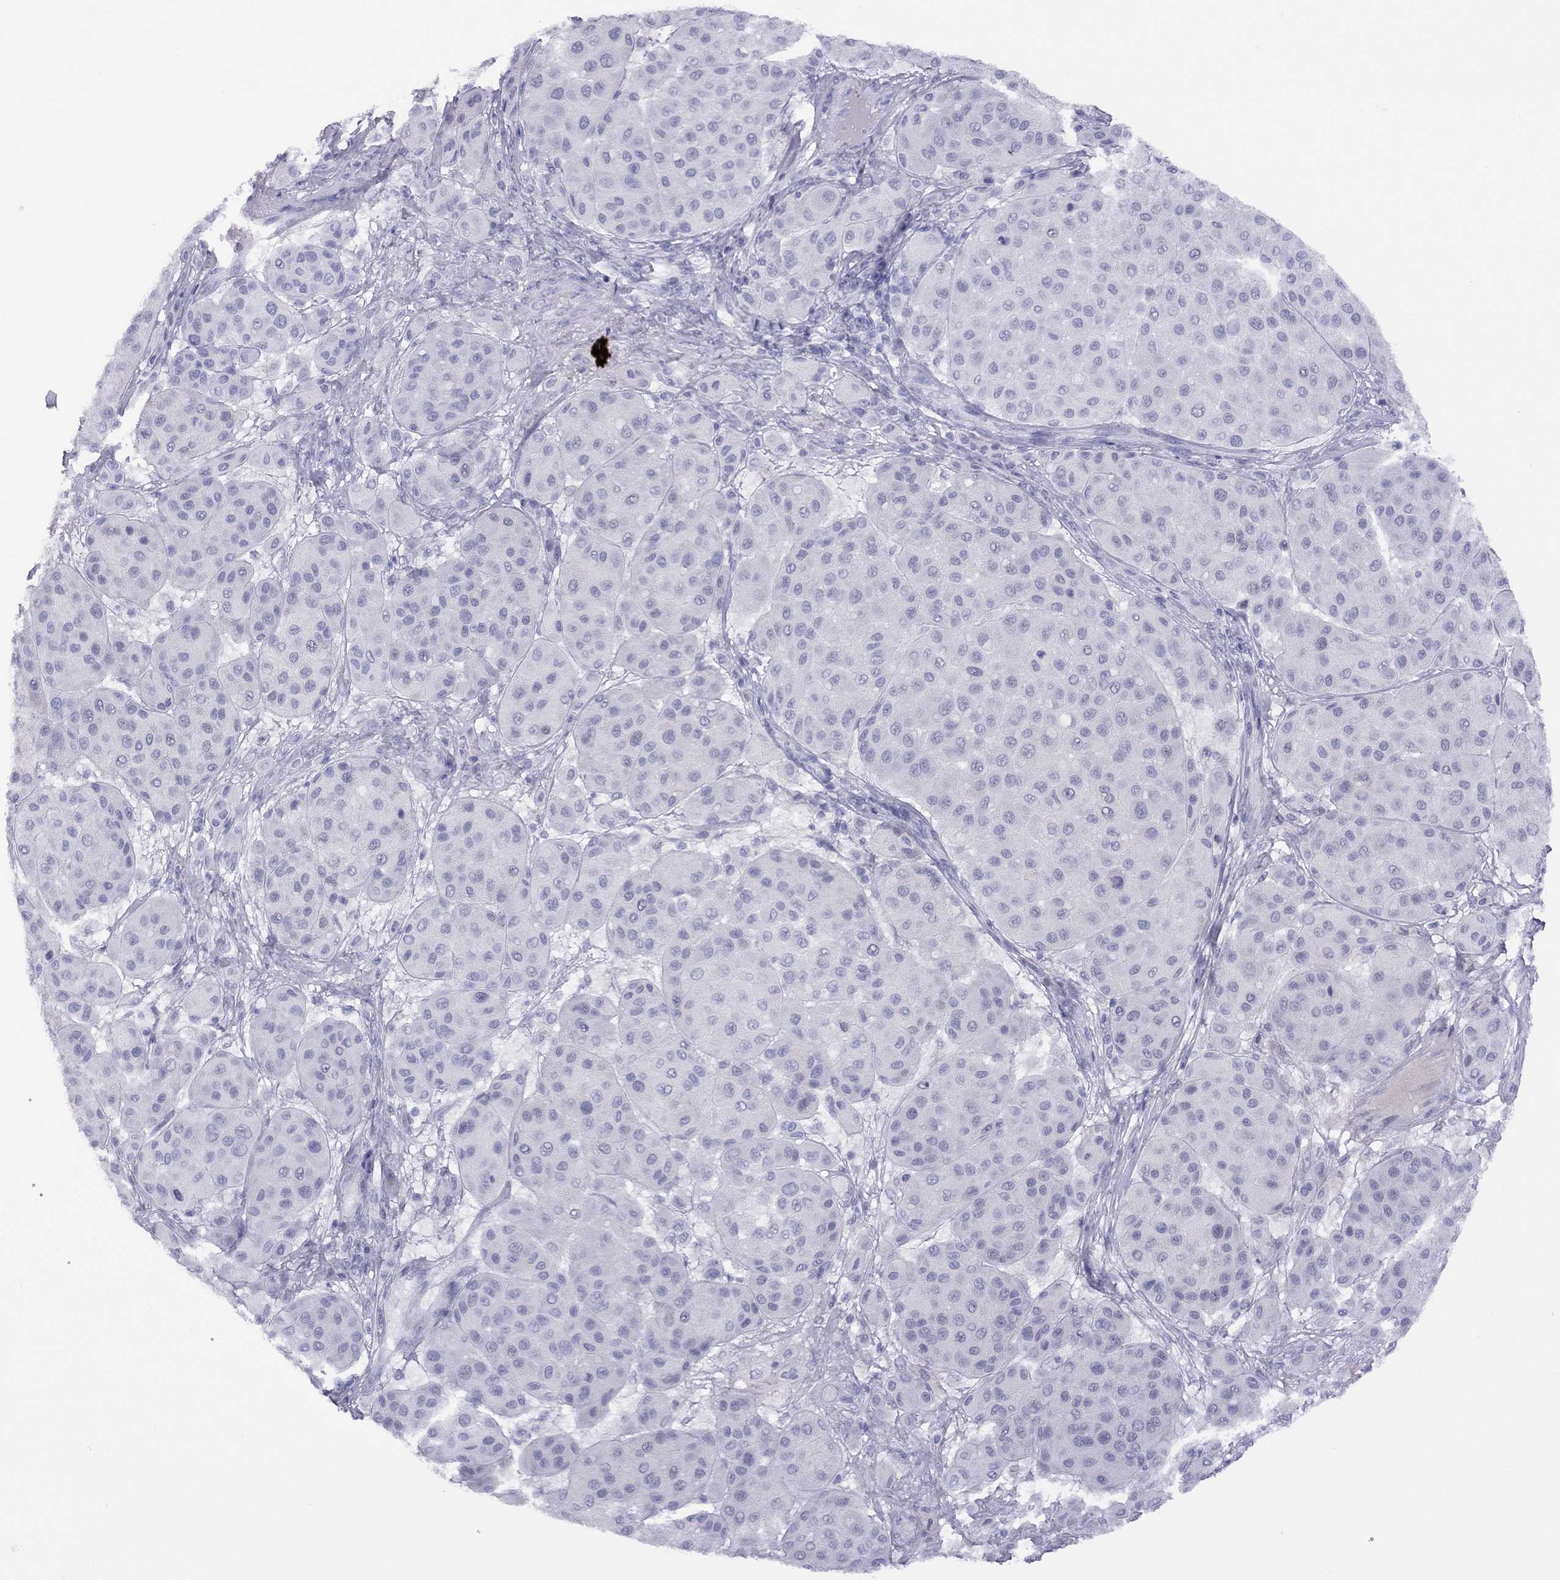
{"staining": {"intensity": "negative", "quantity": "none", "location": "none"}, "tissue": "melanoma", "cell_type": "Tumor cells", "image_type": "cancer", "snomed": [{"axis": "morphology", "description": "Malignant melanoma, Metastatic site"}, {"axis": "topography", "description": "Smooth muscle"}], "caption": "Malignant melanoma (metastatic site) was stained to show a protein in brown. There is no significant positivity in tumor cells.", "gene": "MUC16", "patient": {"sex": "male", "age": 41}}